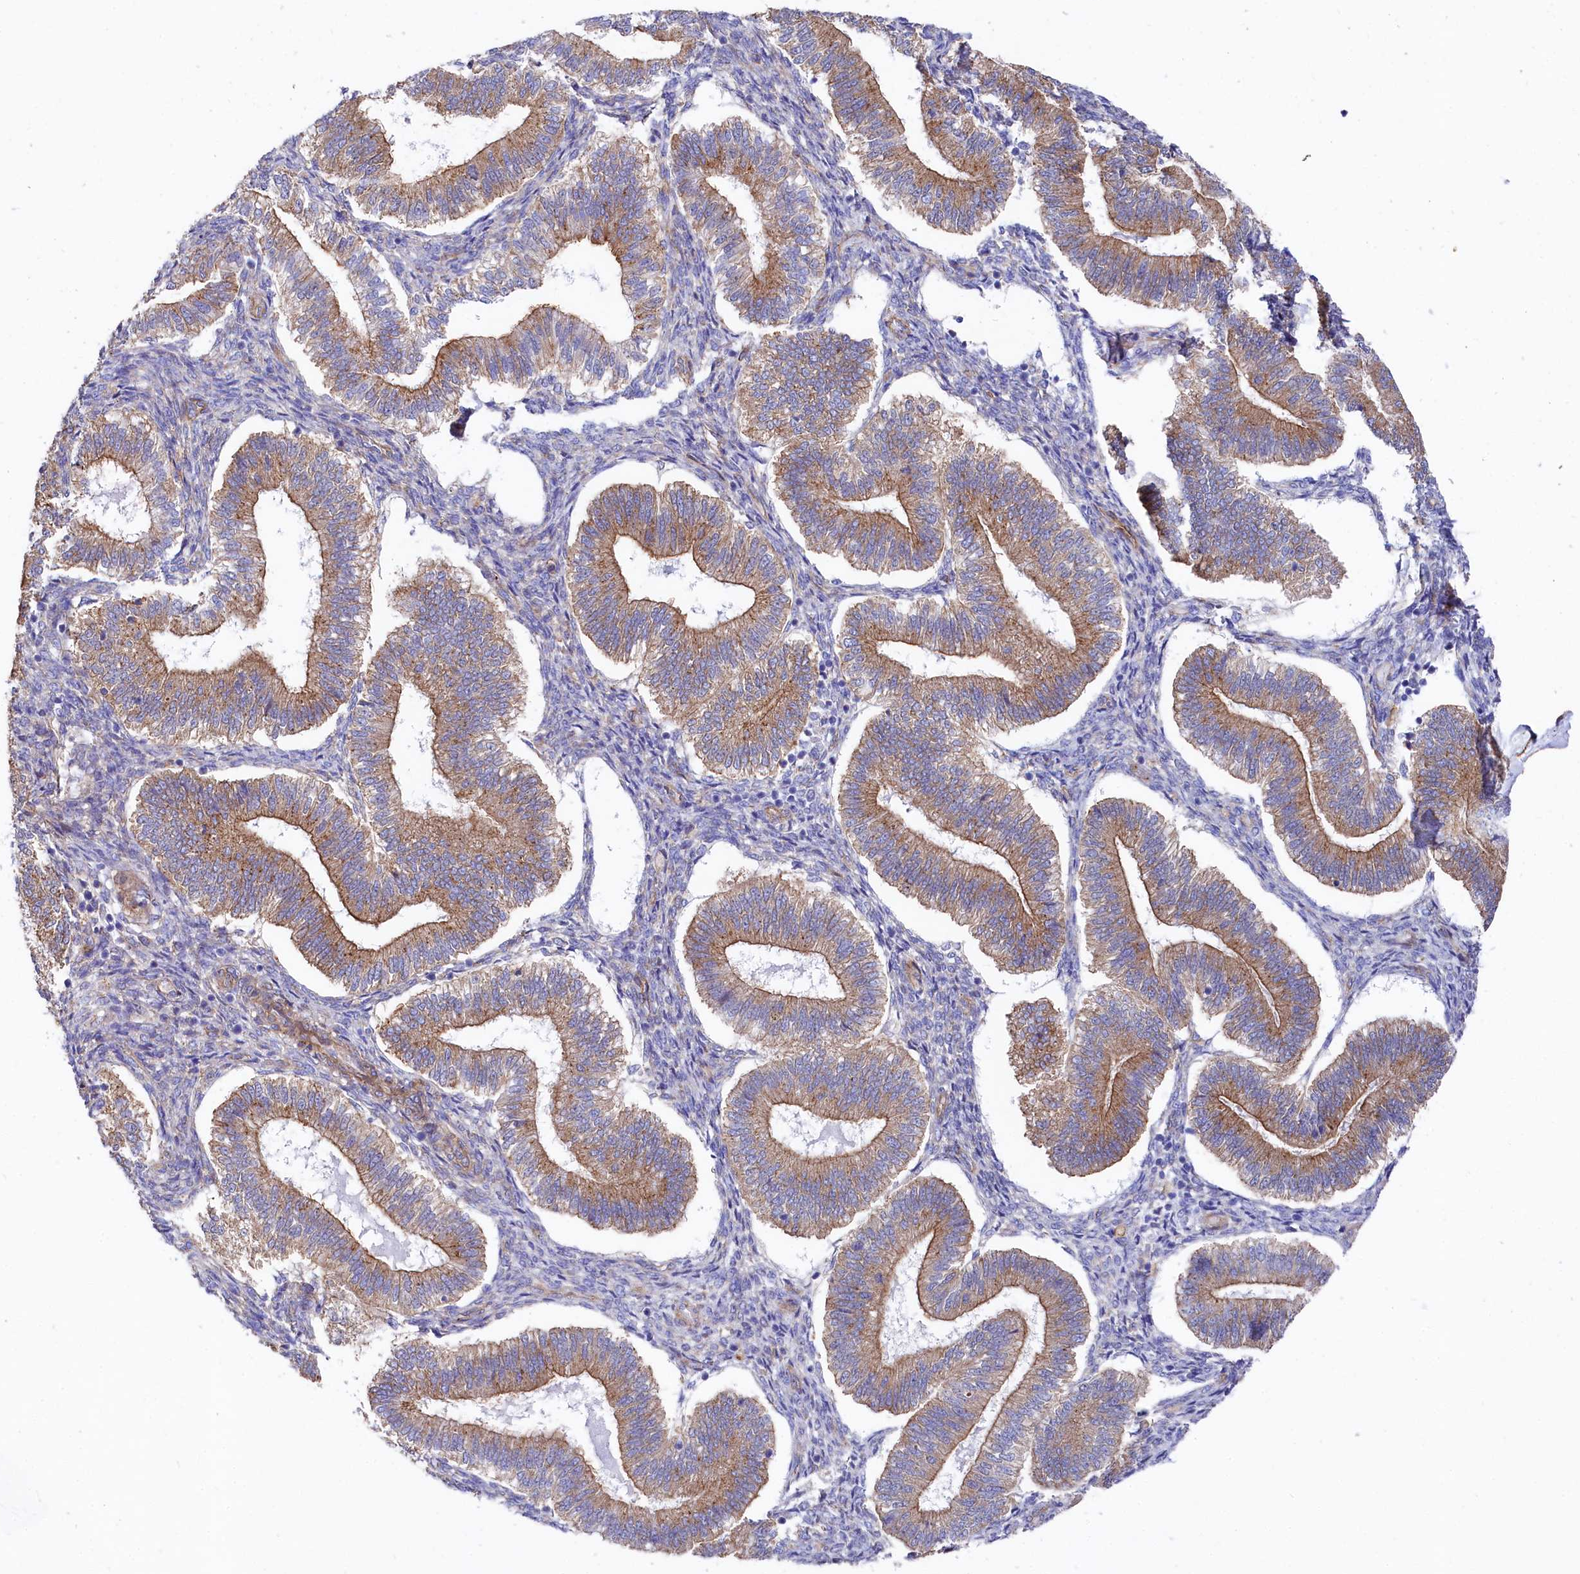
{"staining": {"intensity": "moderate", "quantity": "<25%", "location": "cytoplasmic/membranous"}, "tissue": "endometrium", "cell_type": "Cells in endometrial stroma", "image_type": "normal", "snomed": [{"axis": "morphology", "description": "Normal tissue, NOS"}, {"axis": "topography", "description": "Endometrium"}], "caption": "This histopathology image exhibits benign endometrium stained with IHC to label a protein in brown. The cytoplasmic/membranous of cells in endometrial stroma show moderate positivity for the protein. Nuclei are counter-stained blue.", "gene": "TNKS1BP1", "patient": {"sex": "female", "age": 25}}